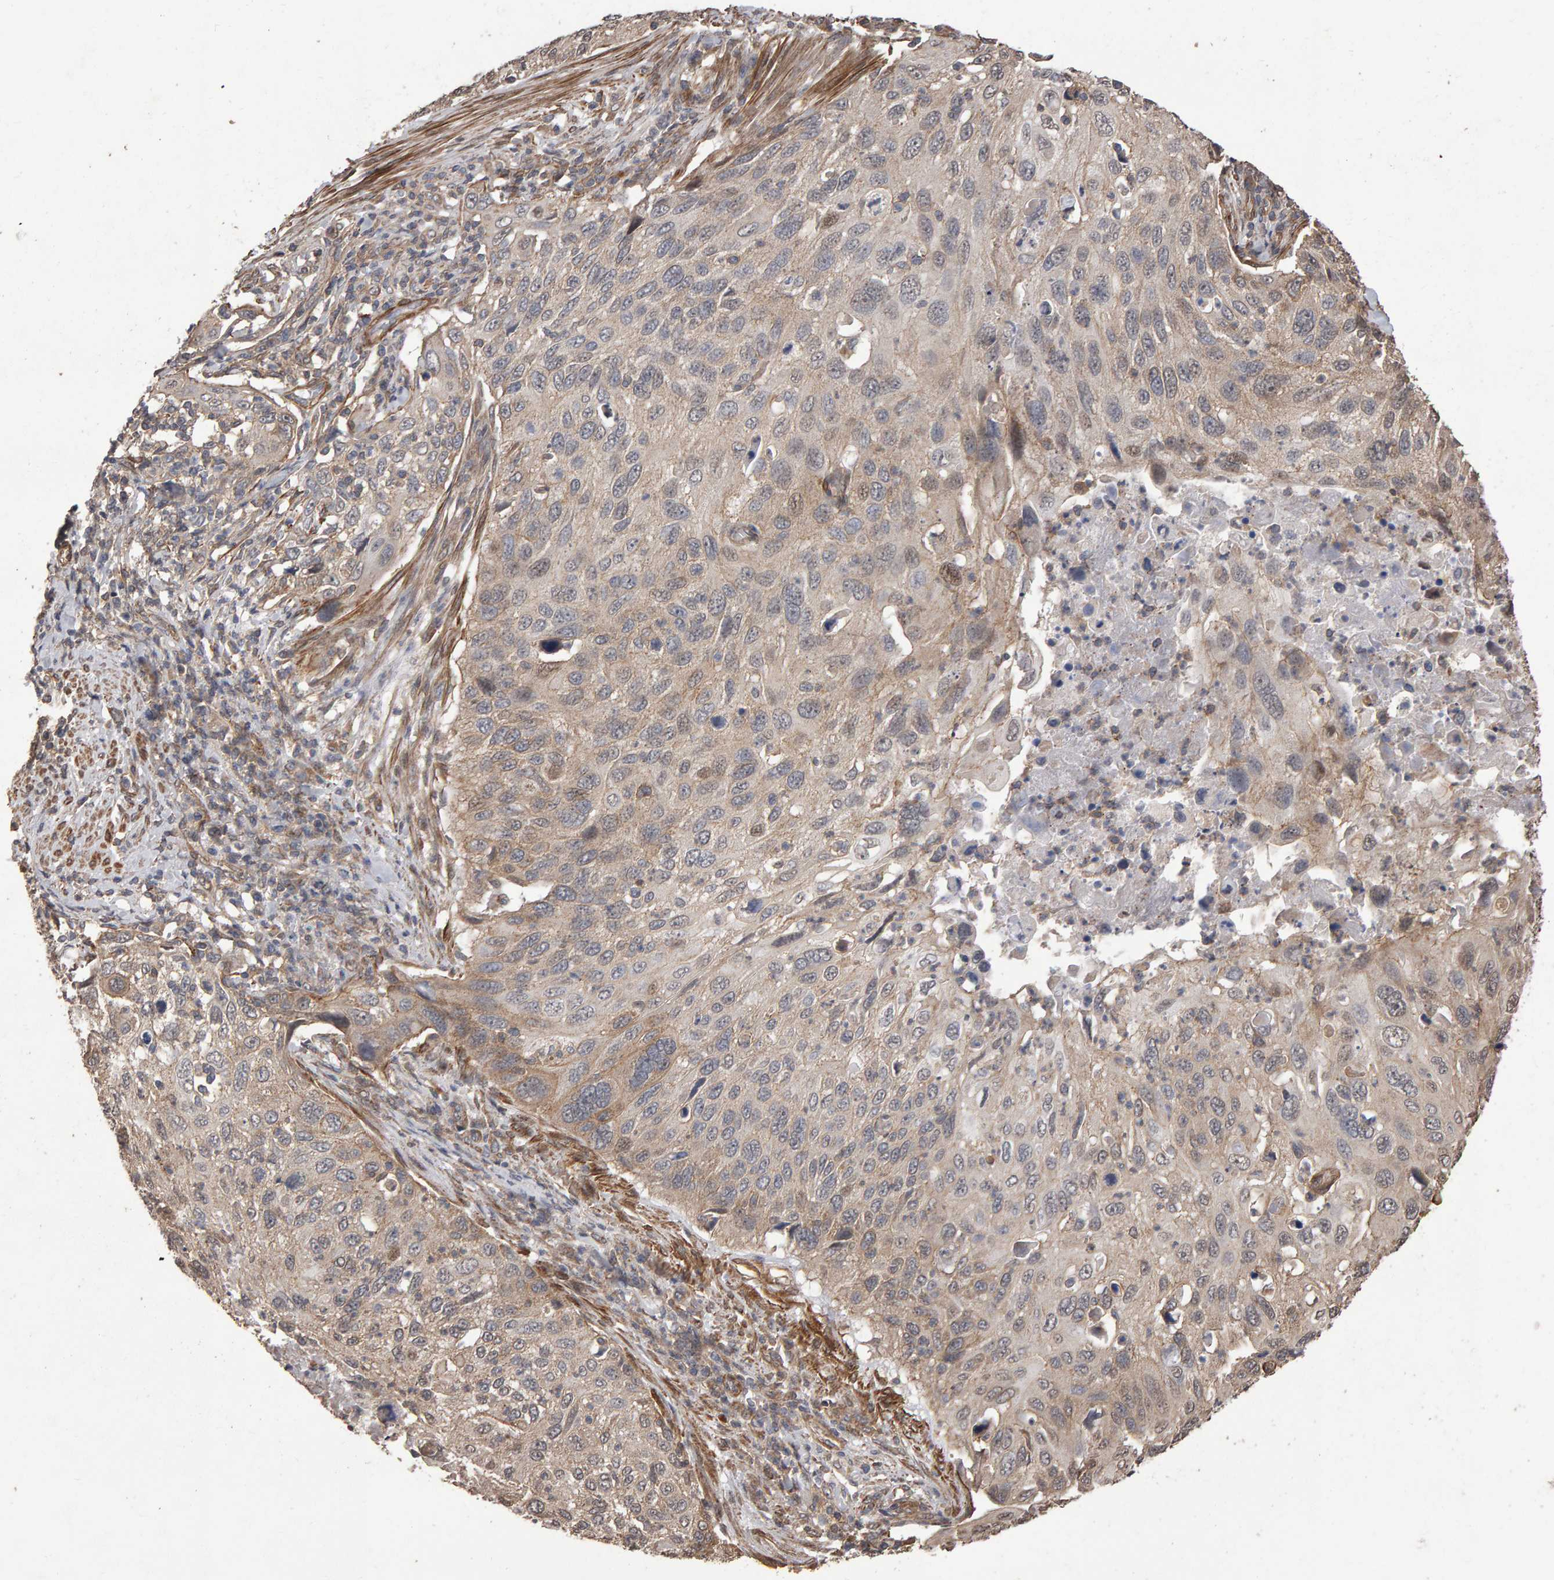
{"staining": {"intensity": "weak", "quantity": "25%-75%", "location": "cytoplasmic/membranous"}, "tissue": "cervical cancer", "cell_type": "Tumor cells", "image_type": "cancer", "snomed": [{"axis": "morphology", "description": "Squamous cell carcinoma, NOS"}, {"axis": "topography", "description": "Cervix"}], "caption": "Protein staining of cervical cancer (squamous cell carcinoma) tissue shows weak cytoplasmic/membranous positivity in about 25%-75% of tumor cells. The staining was performed using DAB to visualize the protein expression in brown, while the nuclei were stained in blue with hematoxylin (Magnification: 20x).", "gene": "SCRIB", "patient": {"sex": "female", "age": 70}}